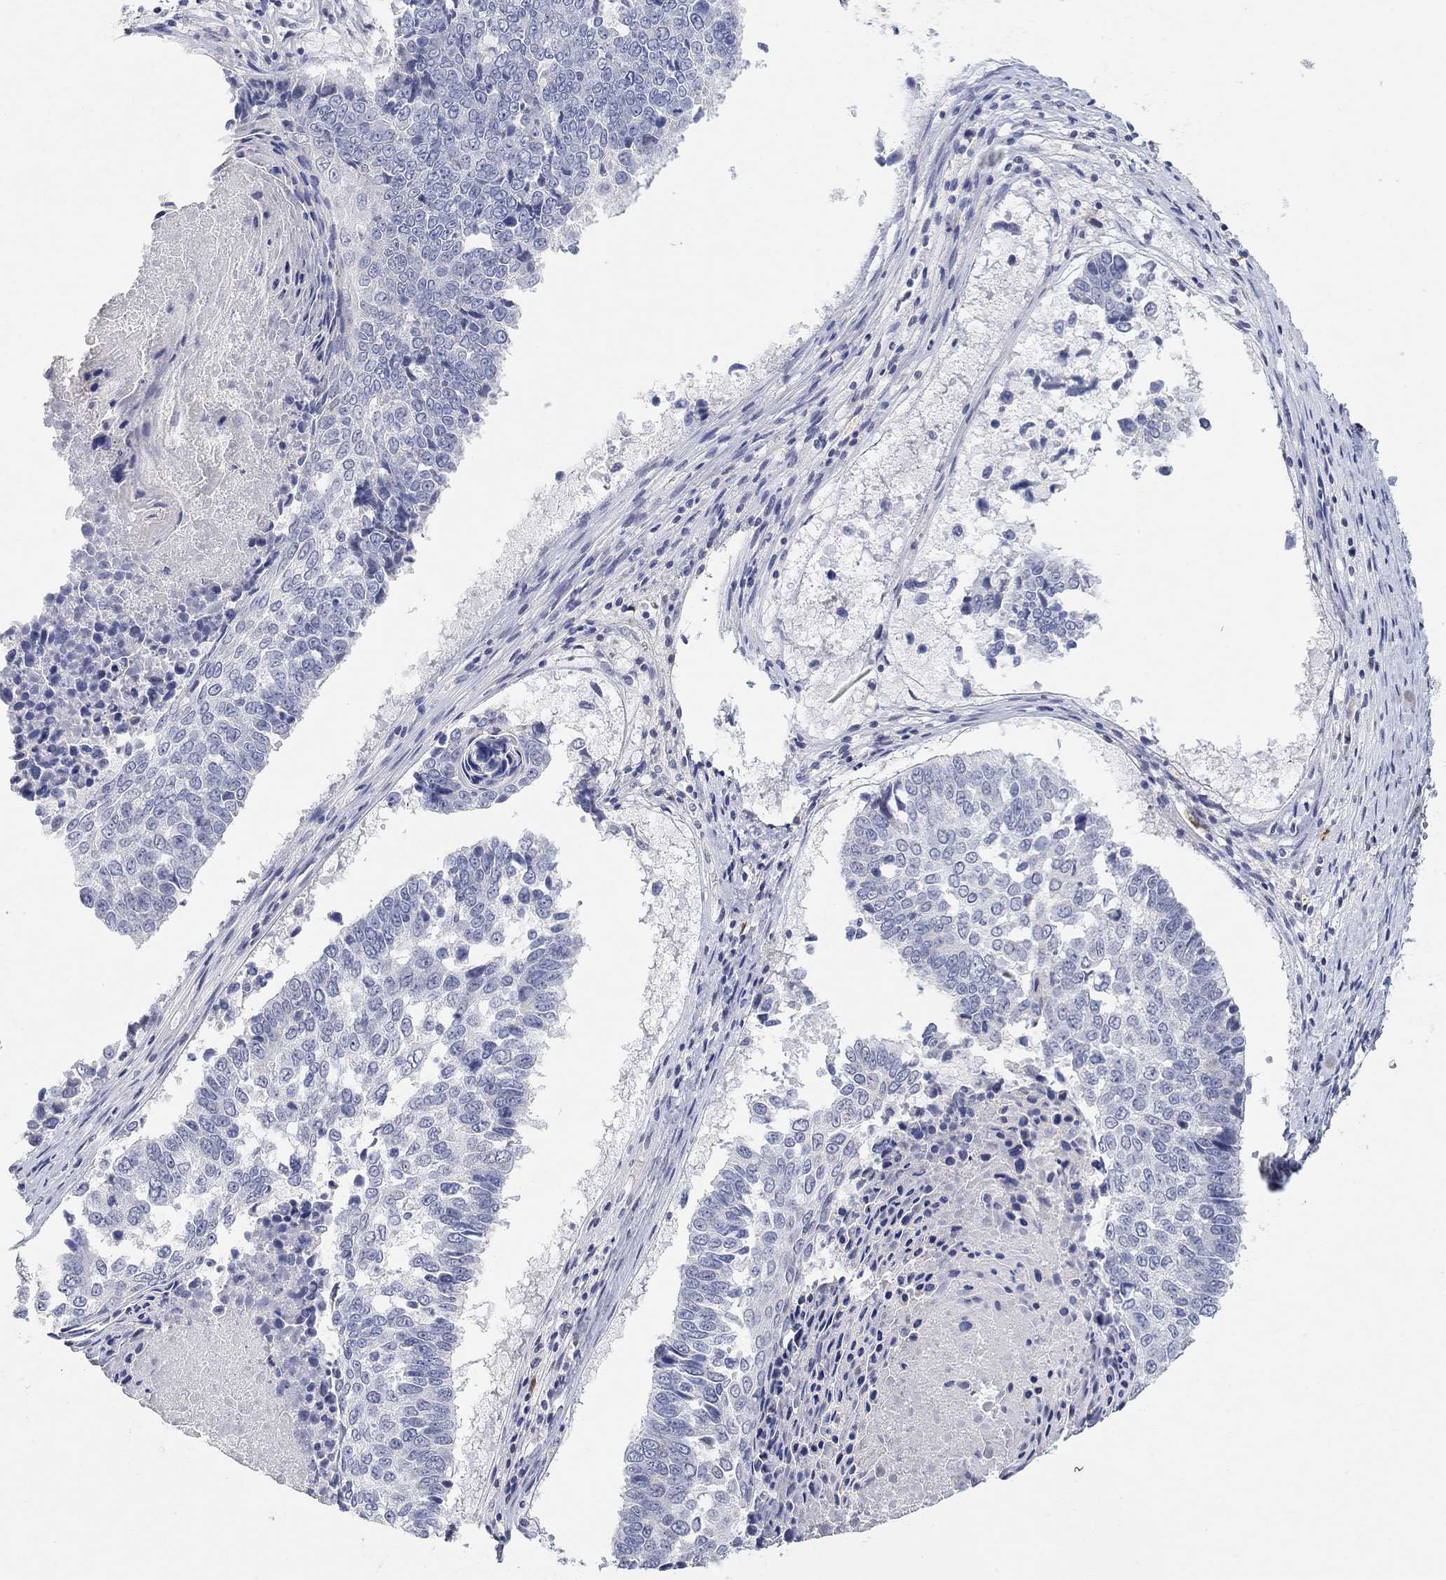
{"staining": {"intensity": "negative", "quantity": "none", "location": "none"}, "tissue": "lung cancer", "cell_type": "Tumor cells", "image_type": "cancer", "snomed": [{"axis": "morphology", "description": "Squamous cell carcinoma, NOS"}, {"axis": "topography", "description": "Lung"}], "caption": "Lung cancer (squamous cell carcinoma) was stained to show a protein in brown. There is no significant staining in tumor cells.", "gene": "VAT1L", "patient": {"sex": "male", "age": 73}}